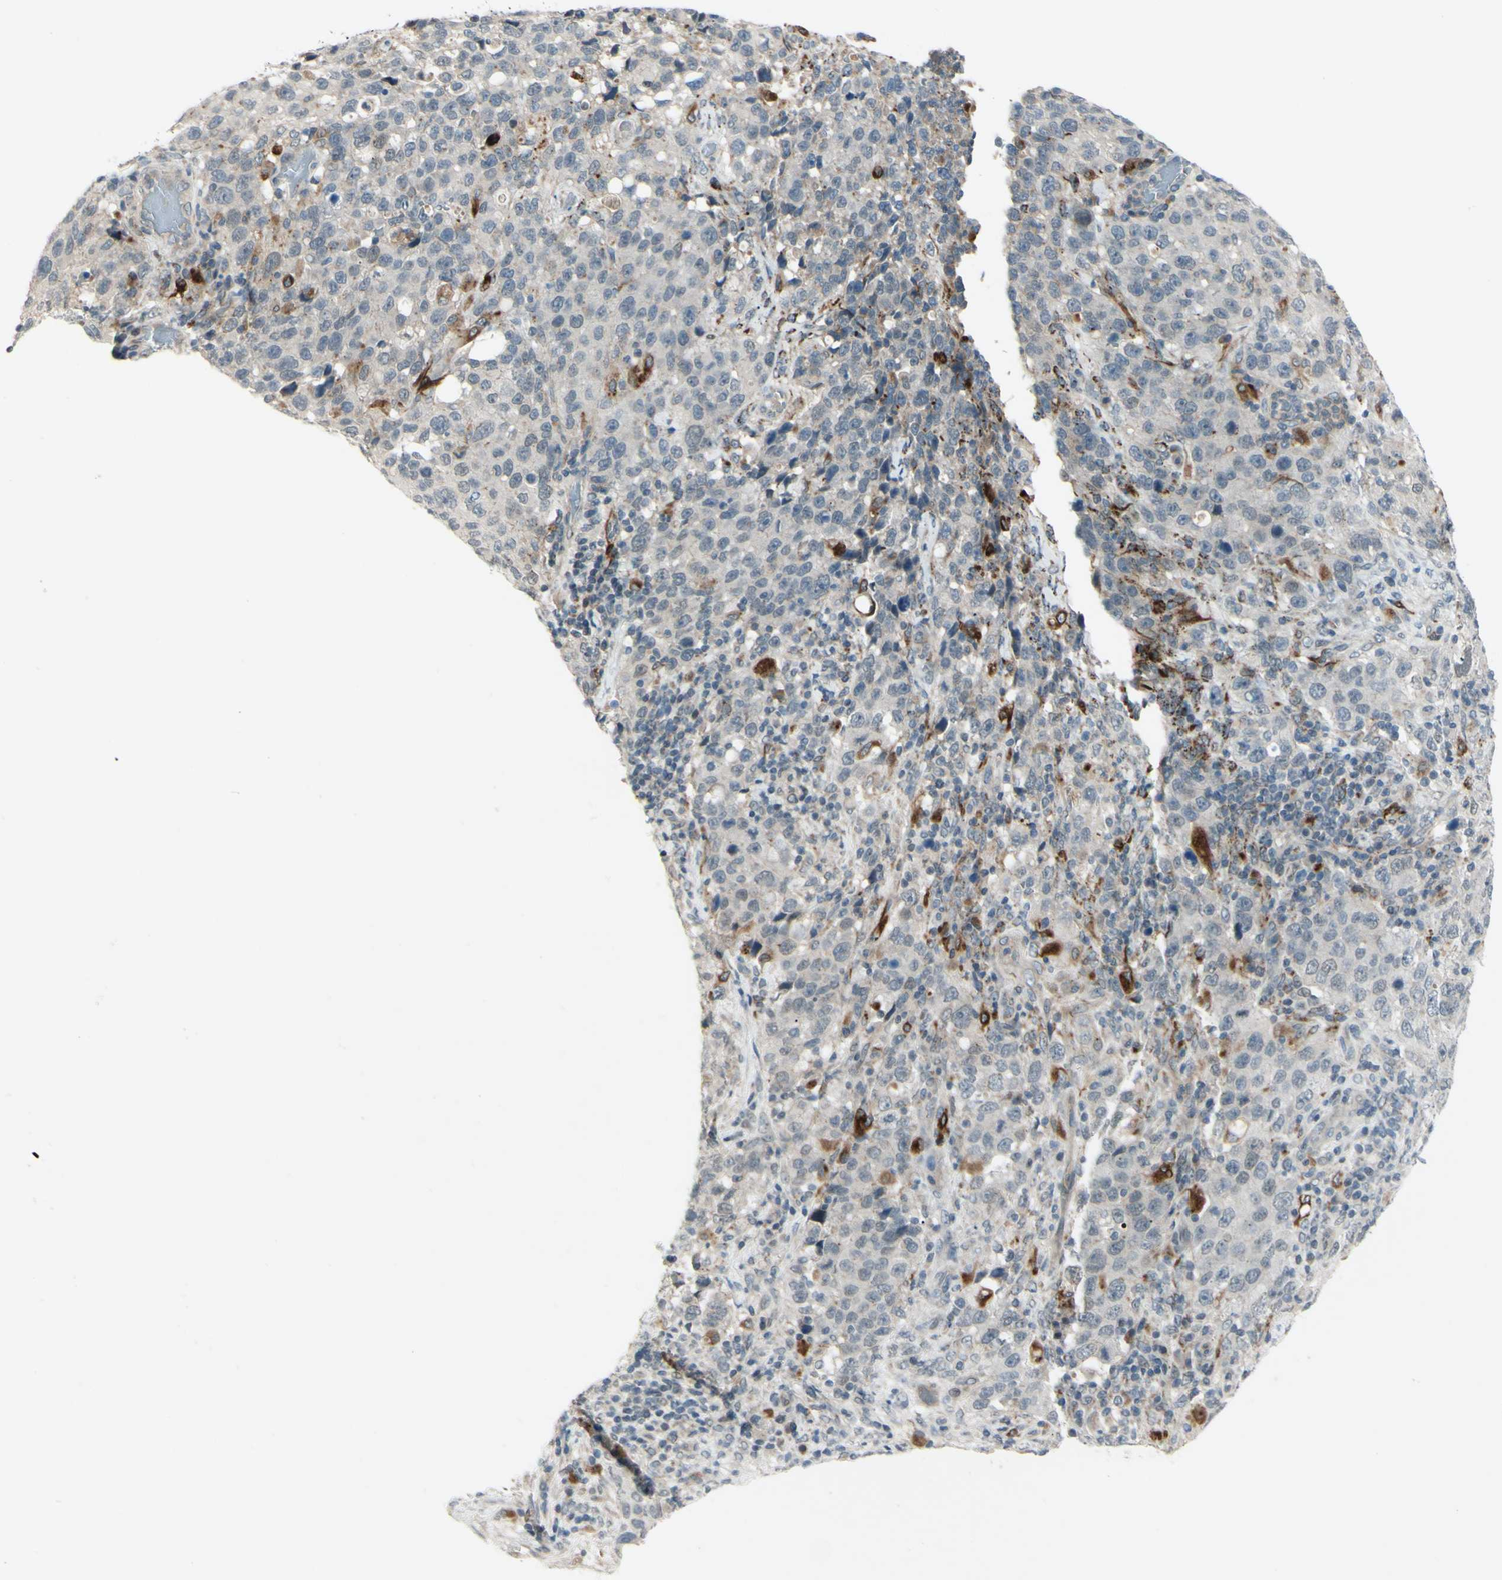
{"staining": {"intensity": "negative", "quantity": "none", "location": "none"}, "tissue": "stomach cancer", "cell_type": "Tumor cells", "image_type": "cancer", "snomed": [{"axis": "morphology", "description": "Normal tissue, NOS"}, {"axis": "morphology", "description": "Adenocarcinoma, NOS"}, {"axis": "topography", "description": "Stomach"}], "caption": "Immunohistochemical staining of human stomach cancer (adenocarcinoma) reveals no significant expression in tumor cells. The staining was performed using DAB (3,3'-diaminobenzidine) to visualize the protein expression in brown, while the nuclei were stained in blue with hematoxylin (Magnification: 20x).", "gene": "FGFR2", "patient": {"sex": "male", "age": 48}}